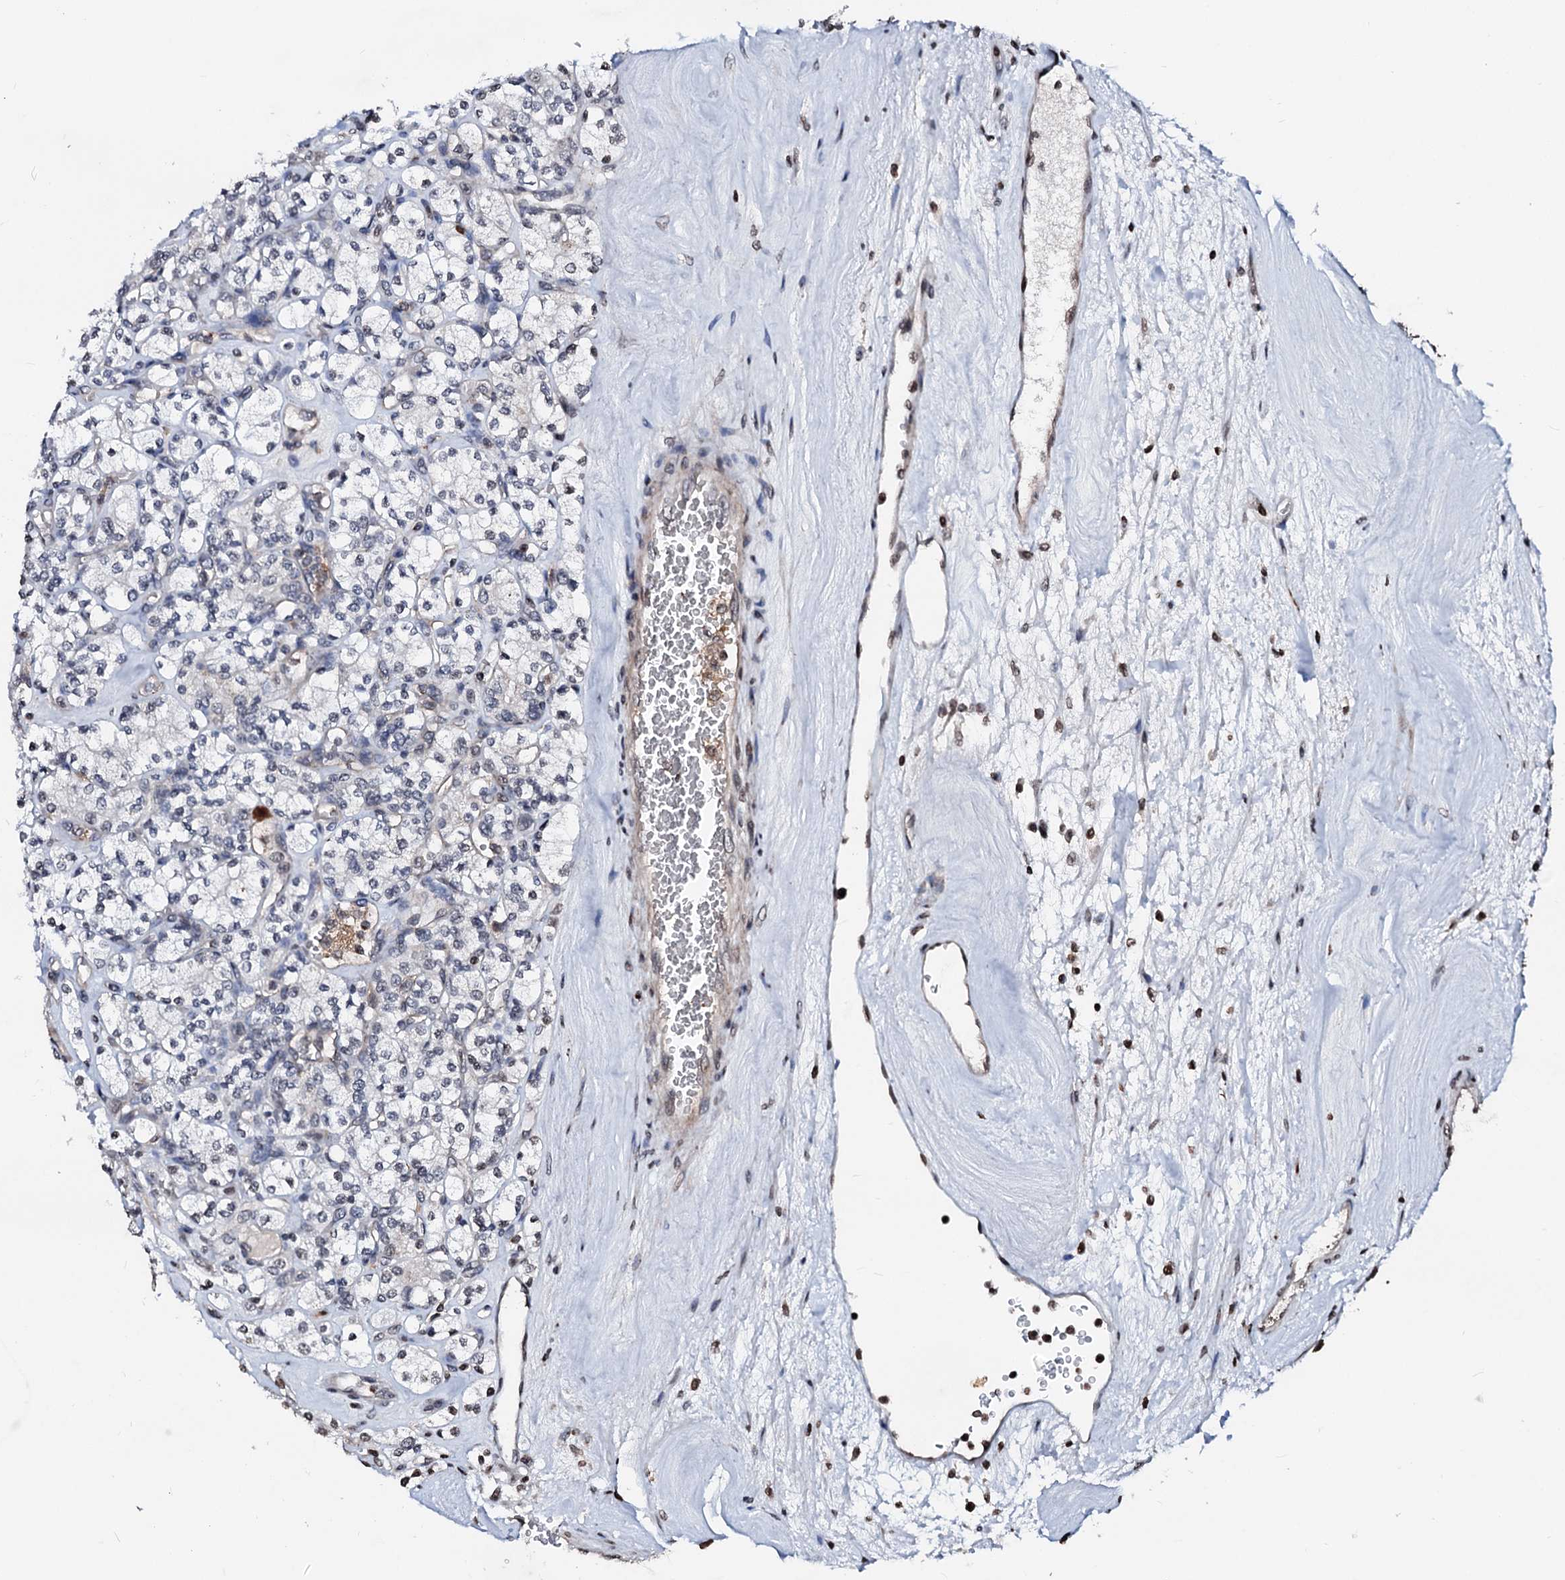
{"staining": {"intensity": "negative", "quantity": "none", "location": "none"}, "tissue": "renal cancer", "cell_type": "Tumor cells", "image_type": "cancer", "snomed": [{"axis": "morphology", "description": "Adenocarcinoma, NOS"}, {"axis": "topography", "description": "Kidney"}], "caption": "Immunohistochemistry (IHC) of renal cancer (adenocarcinoma) demonstrates no staining in tumor cells.", "gene": "LSM11", "patient": {"sex": "male", "age": 77}}